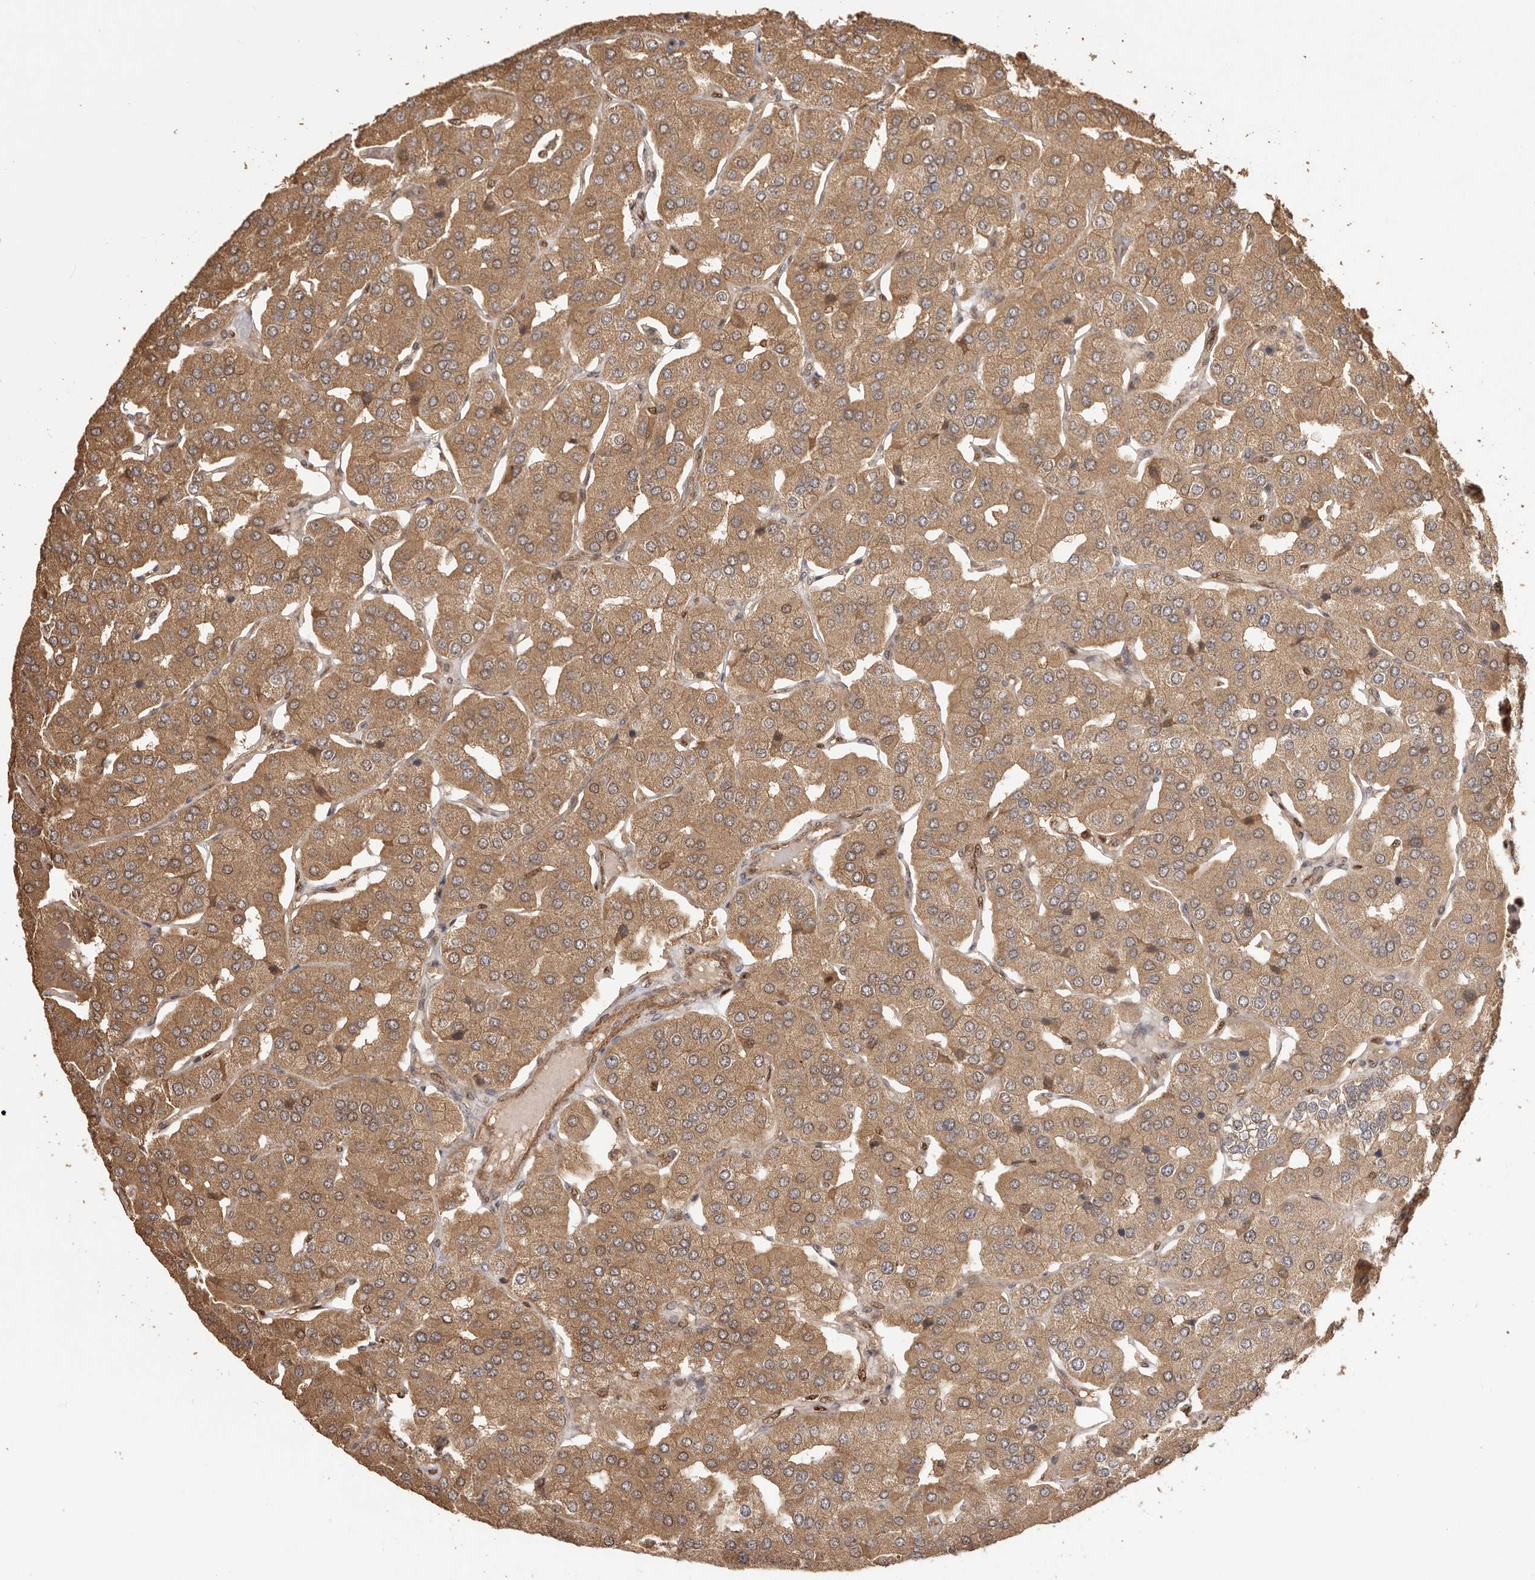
{"staining": {"intensity": "moderate", "quantity": ">75%", "location": "cytoplasmic/membranous,nuclear"}, "tissue": "parathyroid gland", "cell_type": "Glandular cells", "image_type": "normal", "snomed": [{"axis": "morphology", "description": "Normal tissue, NOS"}, {"axis": "morphology", "description": "Adenoma, NOS"}, {"axis": "topography", "description": "Parathyroid gland"}], "caption": "Immunohistochemical staining of unremarkable human parathyroid gland reveals moderate cytoplasmic/membranous,nuclear protein positivity in about >75% of glandular cells. (DAB (3,3'-diaminobenzidine) IHC, brown staining for protein, blue staining for nuclei).", "gene": "UBR2", "patient": {"sex": "female", "age": 86}}